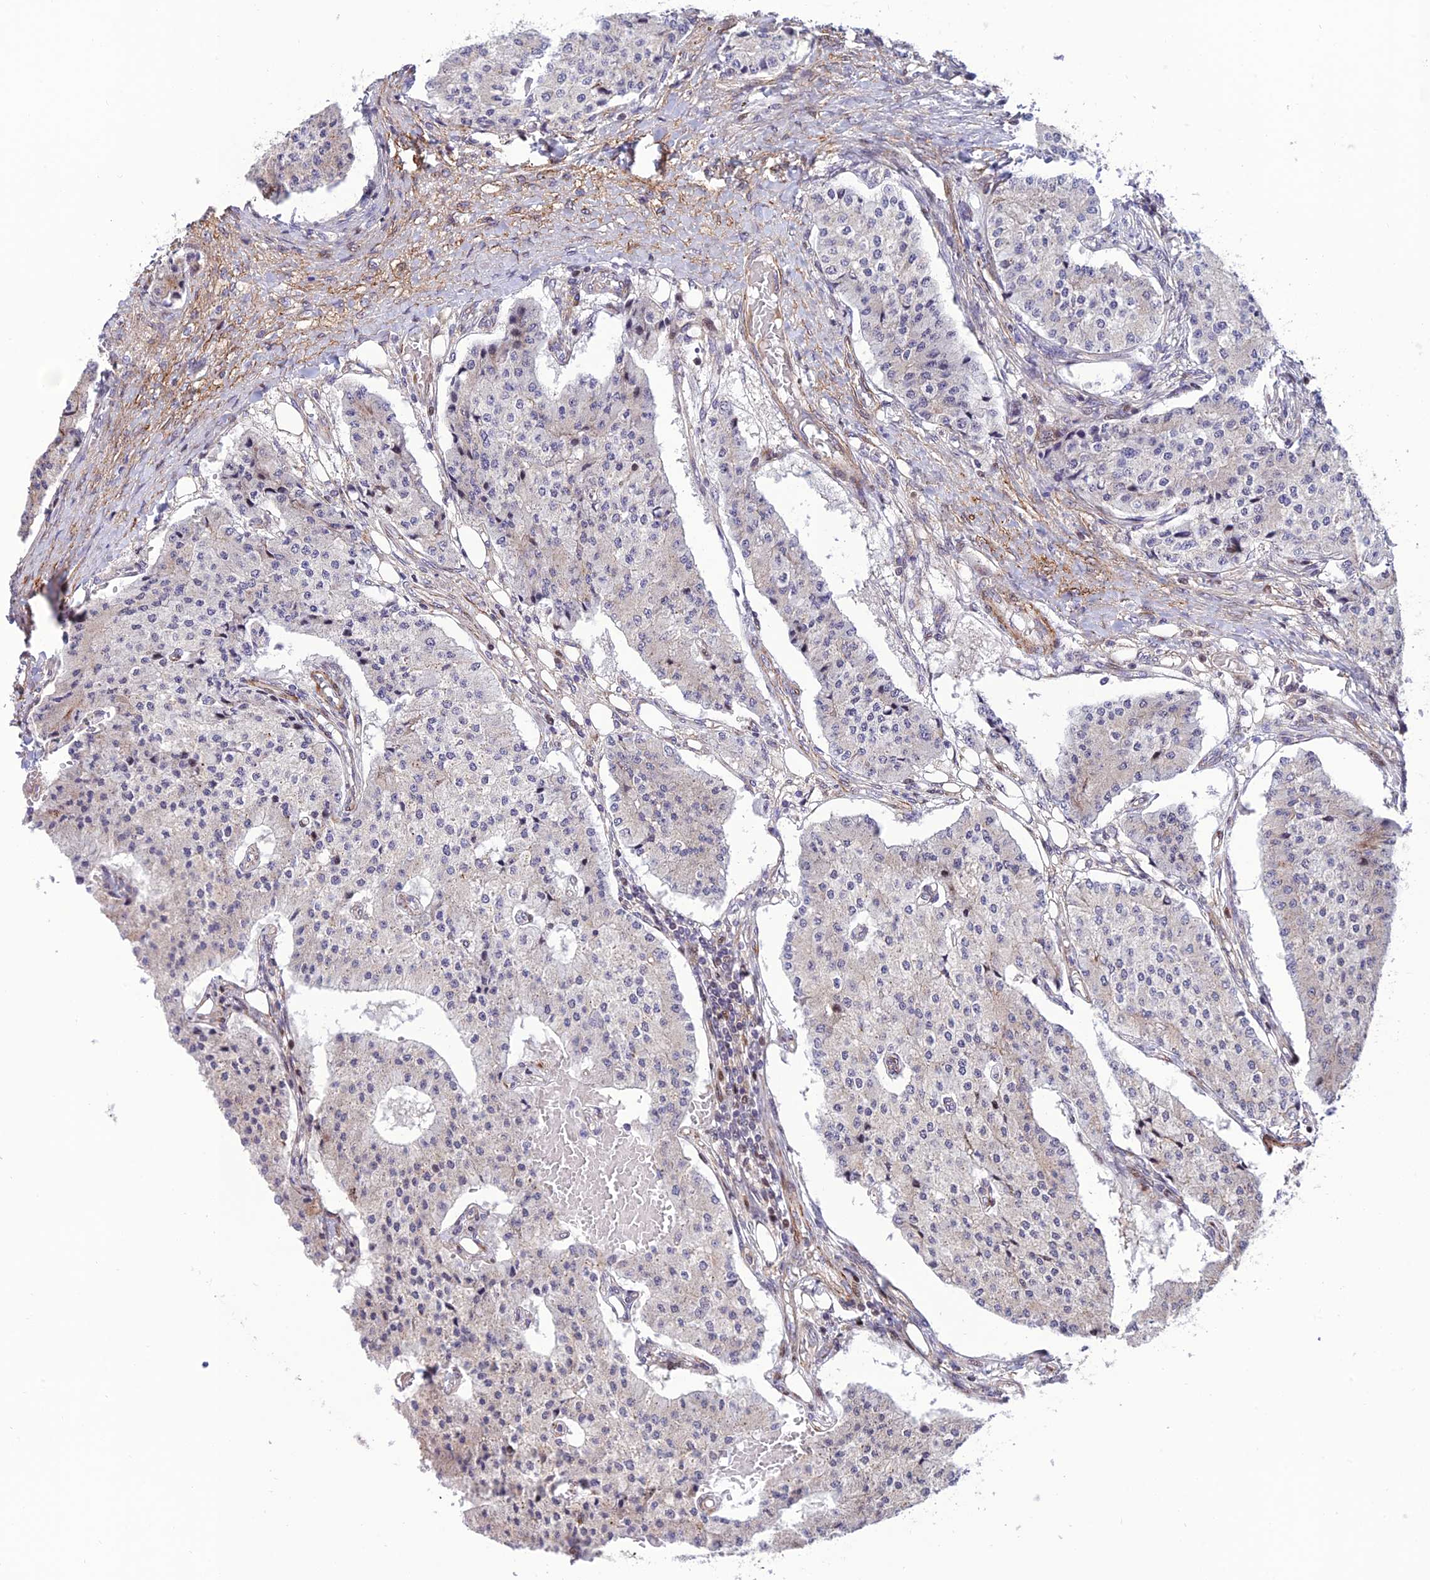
{"staining": {"intensity": "negative", "quantity": "none", "location": "none"}, "tissue": "carcinoid", "cell_type": "Tumor cells", "image_type": "cancer", "snomed": [{"axis": "morphology", "description": "Carcinoid, malignant, NOS"}, {"axis": "topography", "description": "Colon"}], "caption": "There is no significant staining in tumor cells of carcinoid (malignant). (Immunohistochemistry (ihc), brightfield microscopy, high magnification).", "gene": "KBTBD7", "patient": {"sex": "female", "age": 52}}